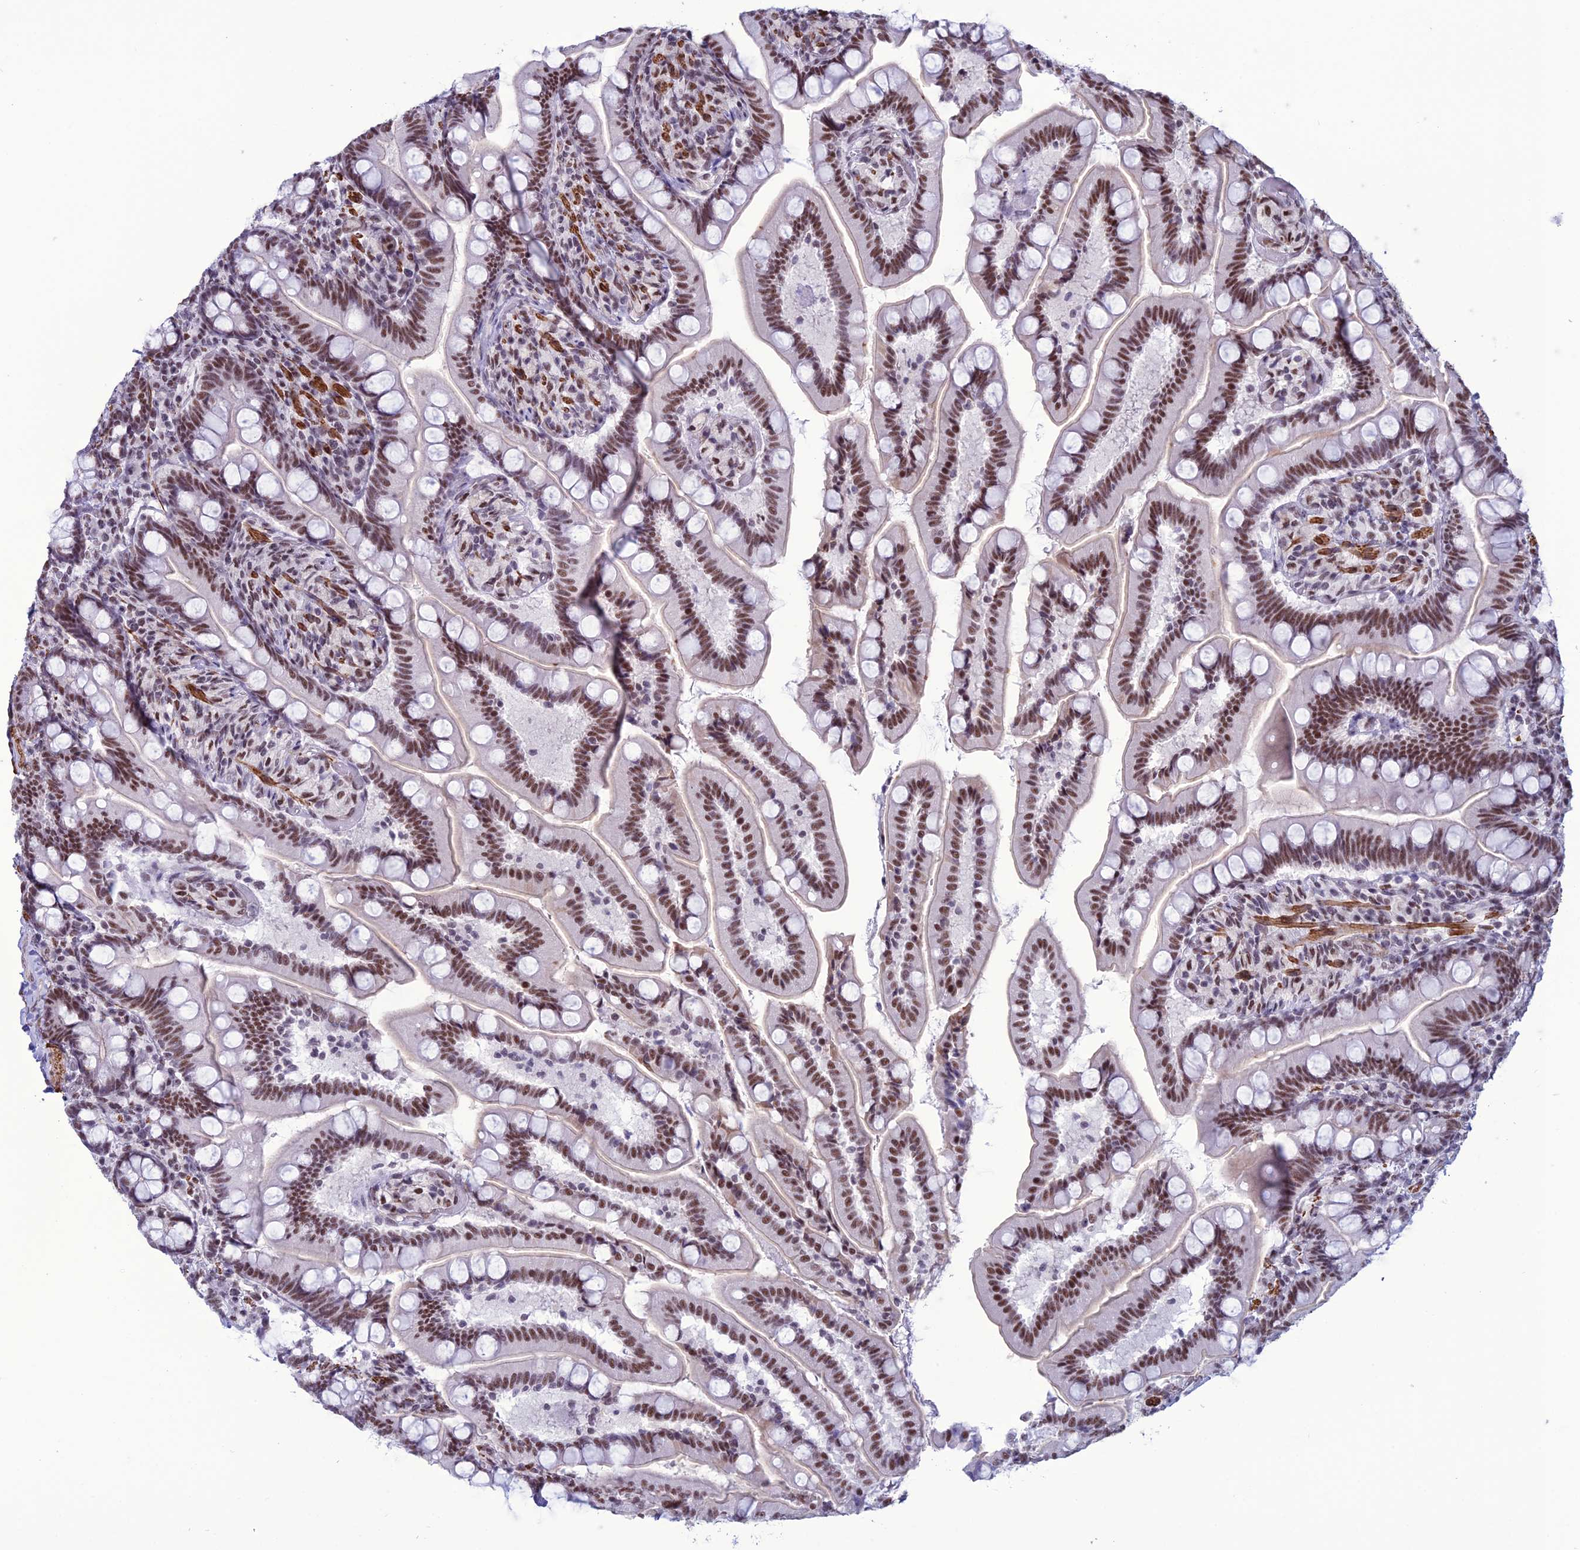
{"staining": {"intensity": "strong", "quantity": "25%-75%", "location": "nuclear"}, "tissue": "small intestine", "cell_type": "Glandular cells", "image_type": "normal", "snomed": [{"axis": "morphology", "description": "Normal tissue, NOS"}, {"axis": "topography", "description": "Small intestine"}], "caption": "Immunohistochemistry (IHC) of unremarkable human small intestine demonstrates high levels of strong nuclear staining in about 25%-75% of glandular cells.", "gene": "U2AF1", "patient": {"sex": "female", "age": 64}}